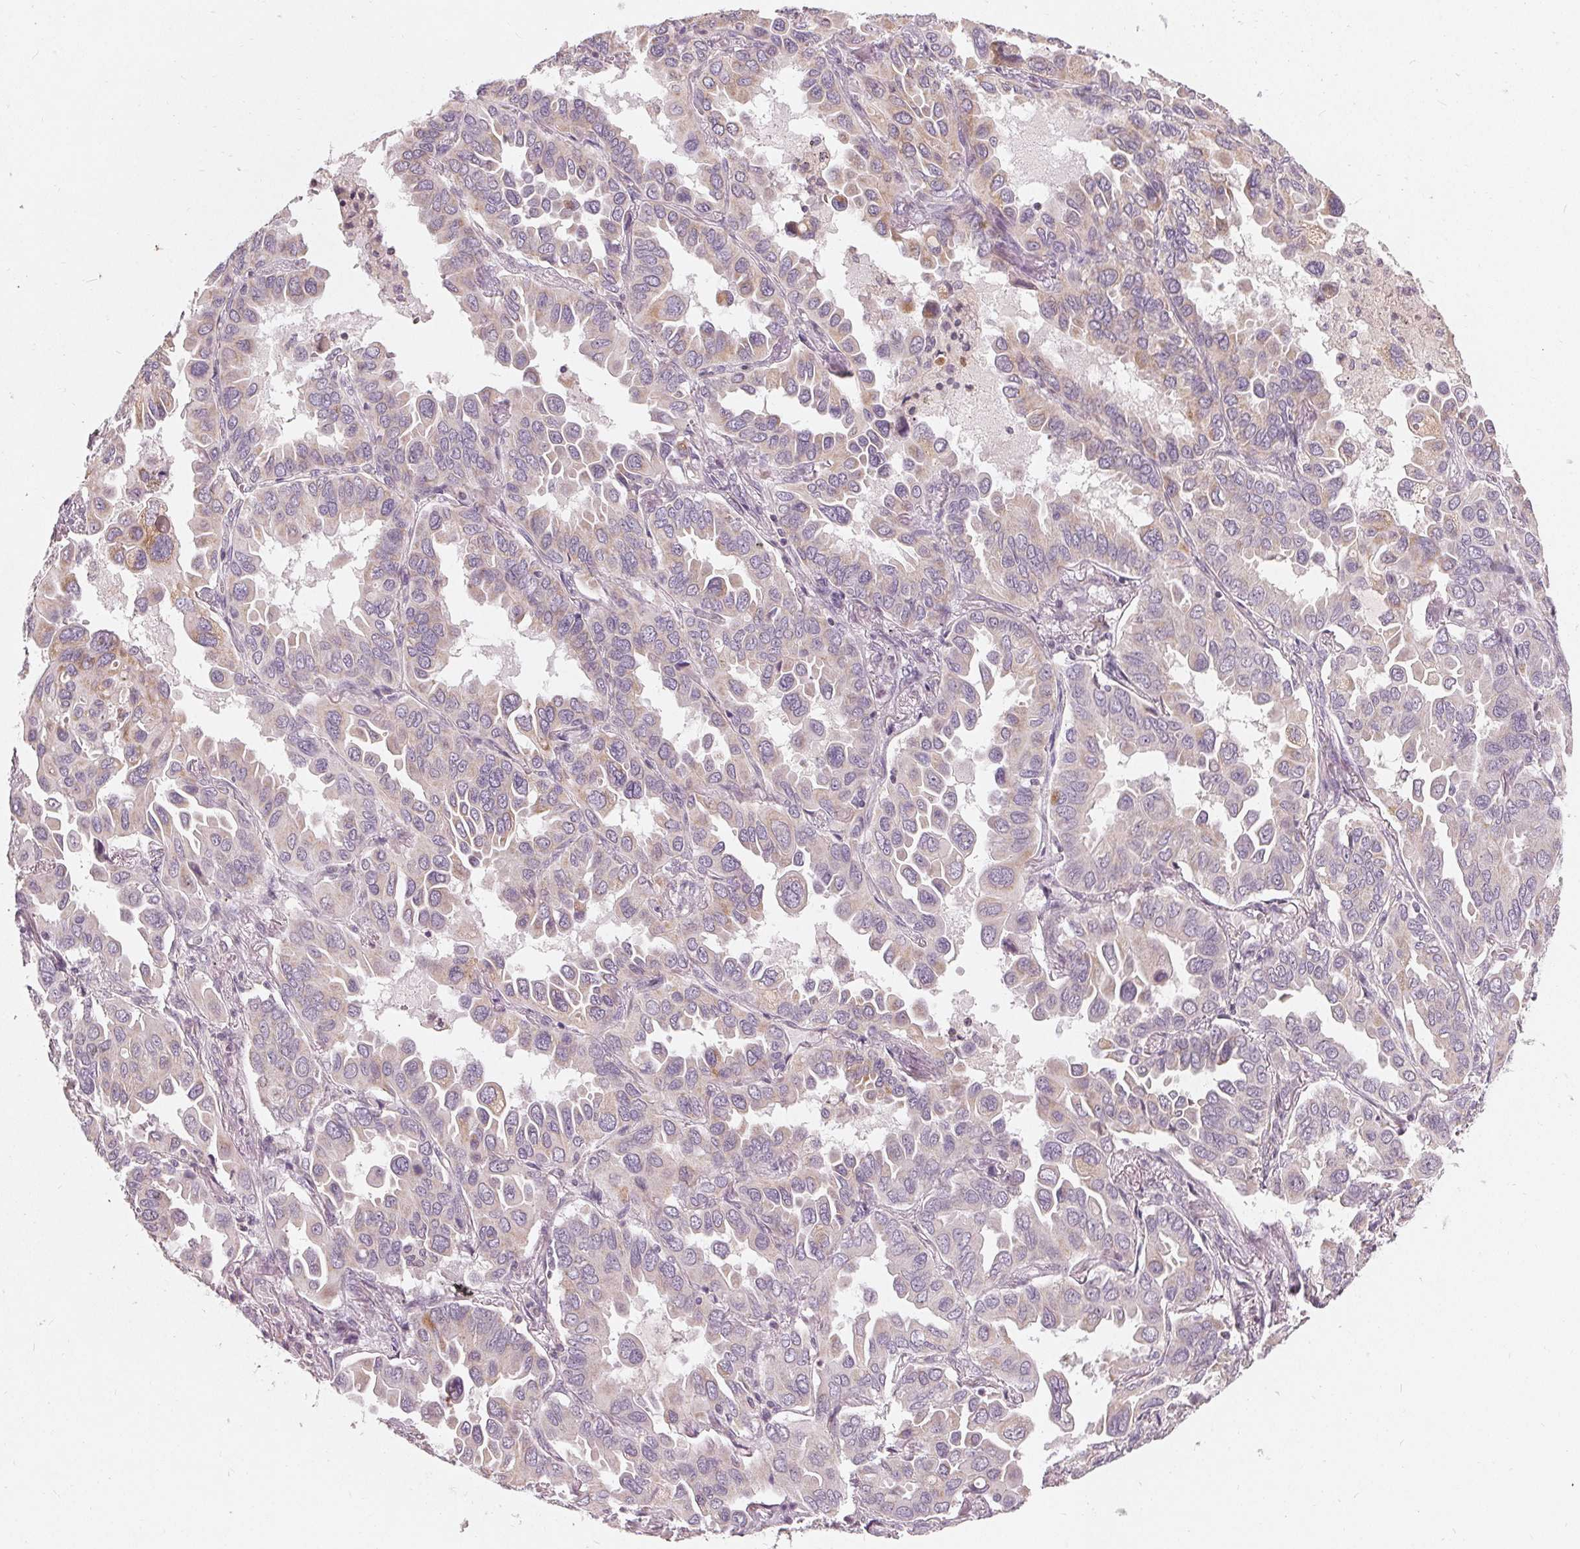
{"staining": {"intensity": "weak", "quantity": "25%-75%", "location": "cytoplasmic/membranous"}, "tissue": "lung cancer", "cell_type": "Tumor cells", "image_type": "cancer", "snomed": [{"axis": "morphology", "description": "Adenocarcinoma, NOS"}, {"axis": "topography", "description": "Lung"}], "caption": "High-power microscopy captured an IHC photomicrograph of lung cancer (adenocarcinoma), revealing weak cytoplasmic/membranous expression in approximately 25%-75% of tumor cells.", "gene": "TRIM60", "patient": {"sex": "male", "age": 64}}